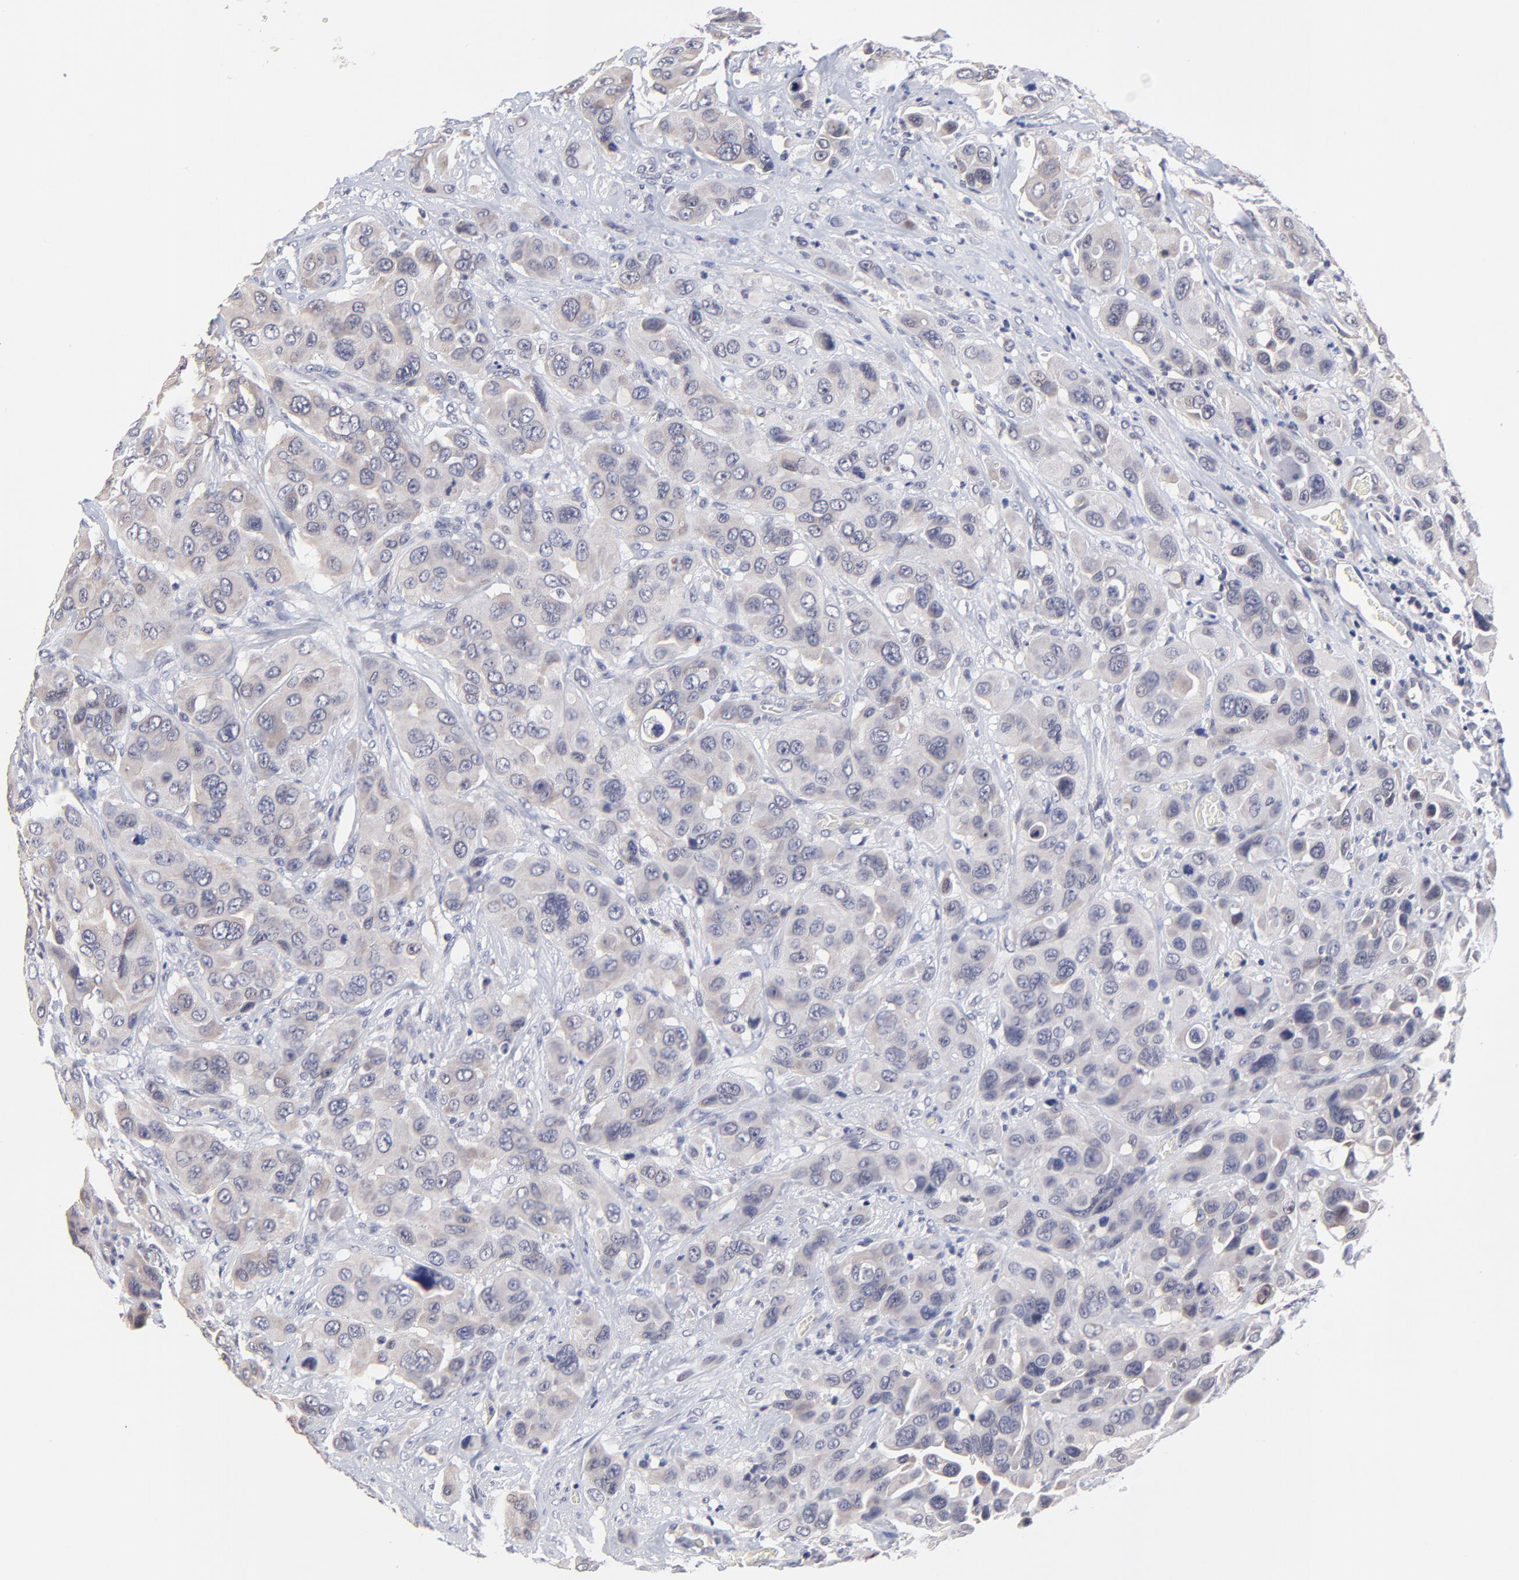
{"staining": {"intensity": "weak", "quantity": ">75%", "location": "cytoplasmic/membranous"}, "tissue": "urothelial cancer", "cell_type": "Tumor cells", "image_type": "cancer", "snomed": [{"axis": "morphology", "description": "Urothelial carcinoma, High grade"}, {"axis": "topography", "description": "Urinary bladder"}], "caption": "Protein expression analysis of high-grade urothelial carcinoma demonstrates weak cytoplasmic/membranous staining in about >75% of tumor cells.", "gene": "FBXO8", "patient": {"sex": "male", "age": 73}}